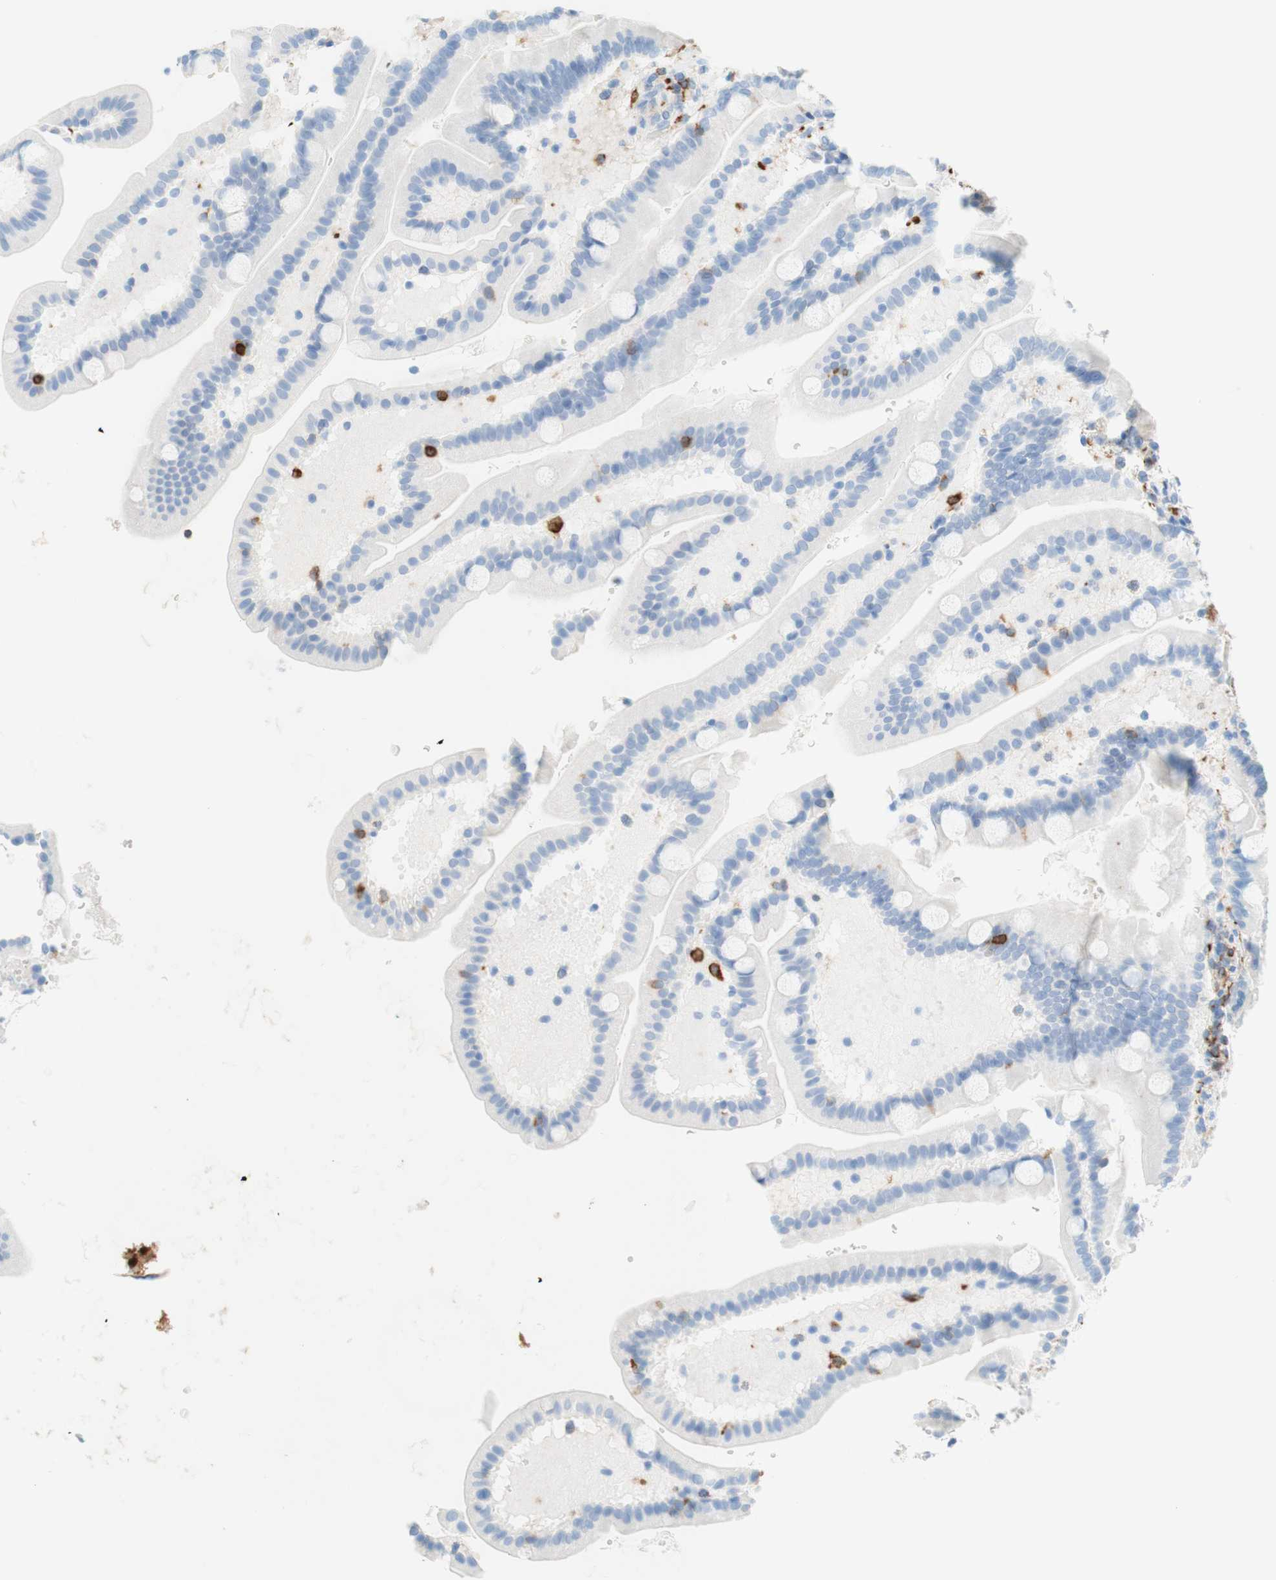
{"staining": {"intensity": "strong", "quantity": "<25%", "location": "cytoplasmic/membranous"}, "tissue": "duodenum", "cell_type": "Glandular cells", "image_type": "normal", "snomed": [{"axis": "morphology", "description": "Normal tissue, NOS"}, {"axis": "topography", "description": "Duodenum"}], "caption": "A brown stain labels strong cytoplasmic/membranous positivity of a protein in glandular cells of unremarkable duodenum. (DAB (3,3'-diaminobenzidine) IHC, brown staining for protein, blue staining for nuclei).", "gene": "STMN1", "patient": {"sex": "male", "age": 54}}